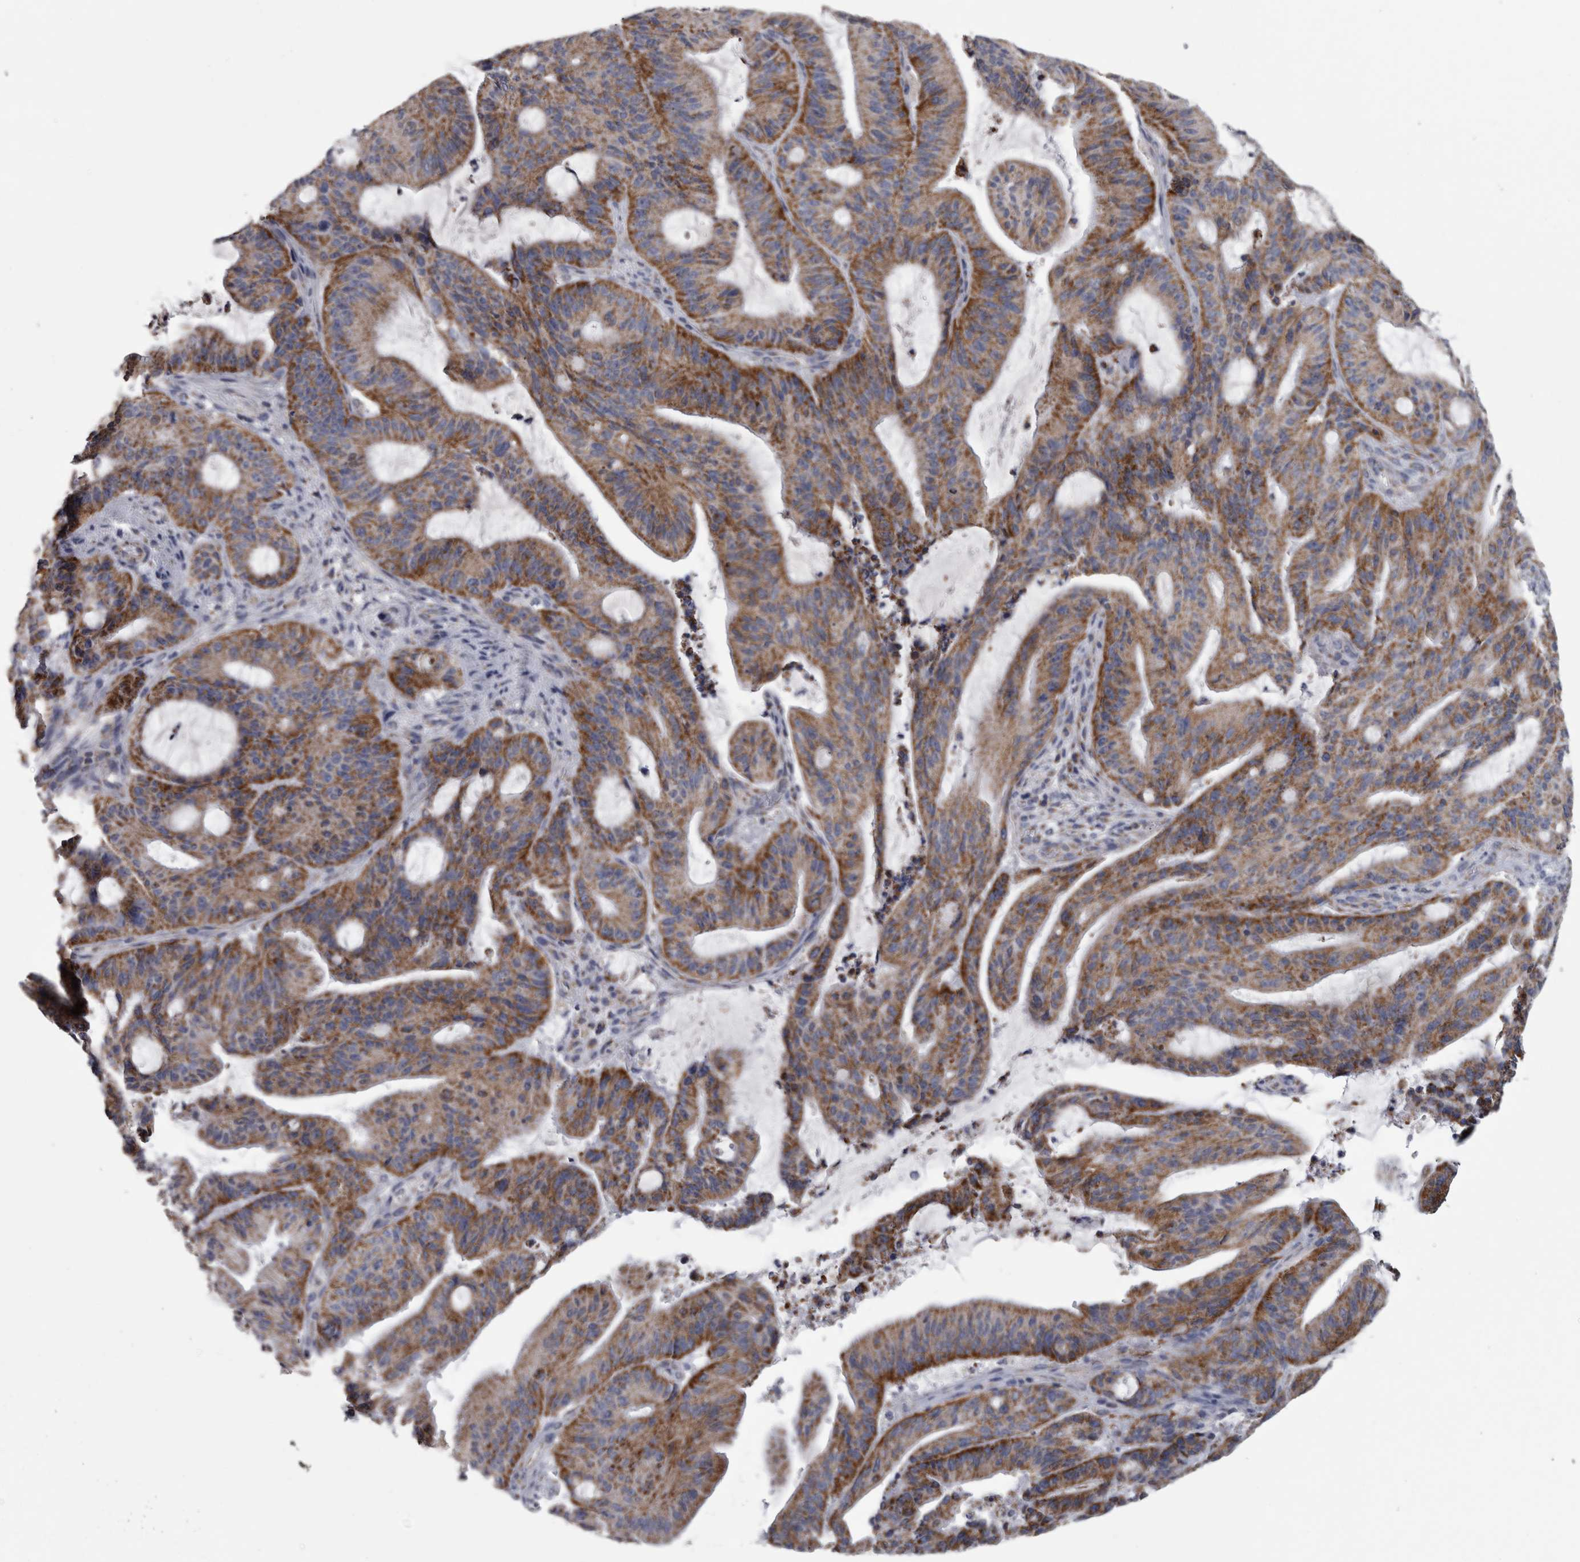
{"staining": {"intensity": "strong", "quantity": ">75%", "location": "cytoplasmic/membranous"}, "tissue": "liver cancer", "cell_type": "Tumor cells", "image_type": "cancer", "snomed": [{"axis": "morphology", "description": "Normal tissue, NOS"}, {"axis": "morphology", "description": "Cholangiocarcinoma"}, {"axis": "topography", "description": "Liver"}, {"axis": "topography", "description": "Peripheral nerve tissue"}], "caption": "A high amount of strong cytoplasmic/membranous staining is appreciated in approximately >75% of tumor cells in liver cancer tissue.", "gene": "DBT", "patient": {"sex": "female", "age": 73}}